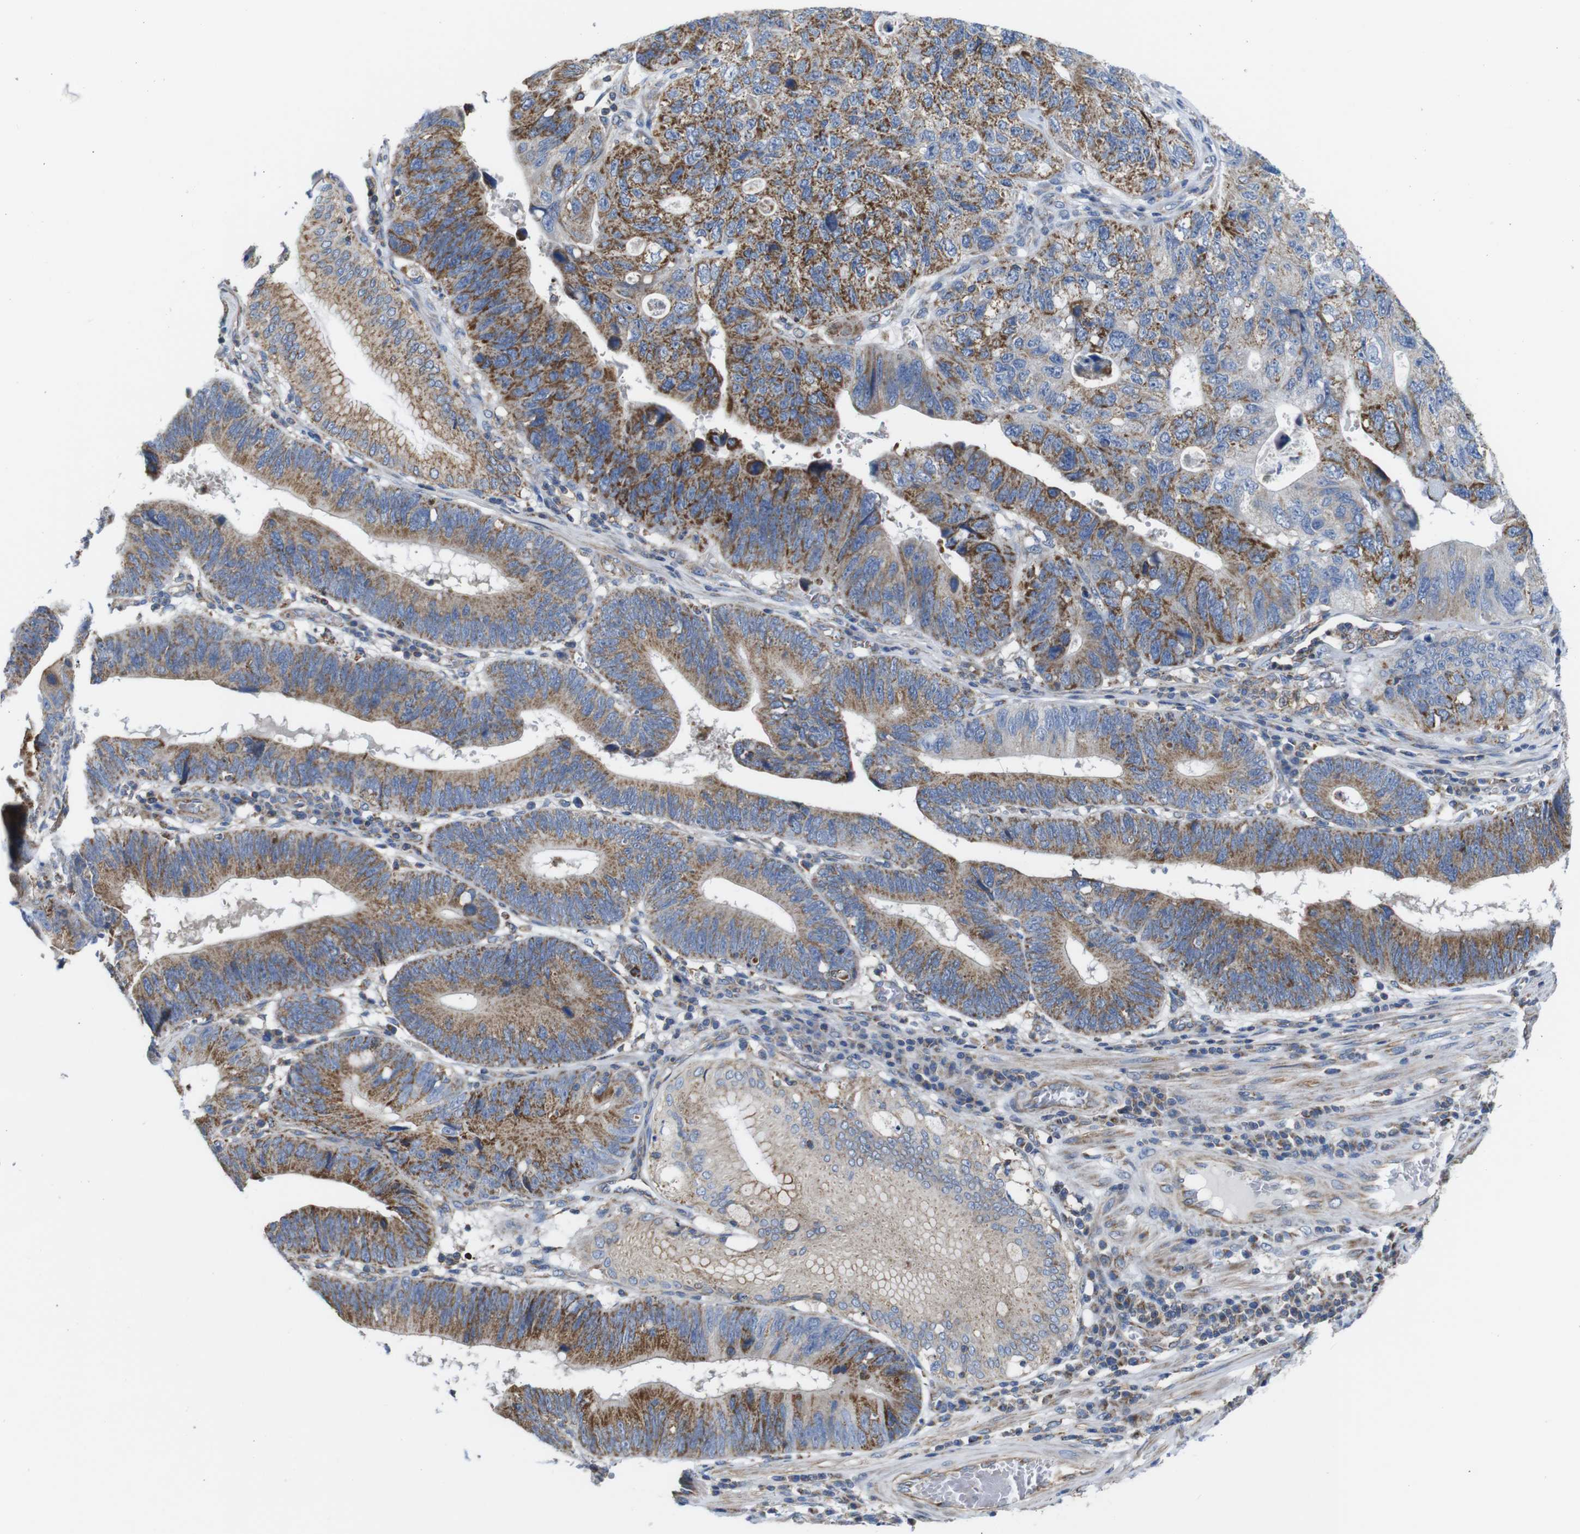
{"staining": {"intensity": "strong", "quantity": "25%-75%", "location": "cytoplasmic/membranous"}, "tissue": "stomach cancer", "cell_type": "Tumor cells", "image_type": "cancer", "snomed": [{"axis": "morphology", "description": "Adenocarcinoma, NOS"}, {"axis": "topography", "description": "Stomach"}], "caption": "Protein expression analysis of human stomach cancer (adenocarcinoma) reveals strong cytoplasmic/membranous expression in about 25%-75% of tumor cells.", "gene": "PDCD1LG2", "patient": {"sex": "male", "age": 59}}